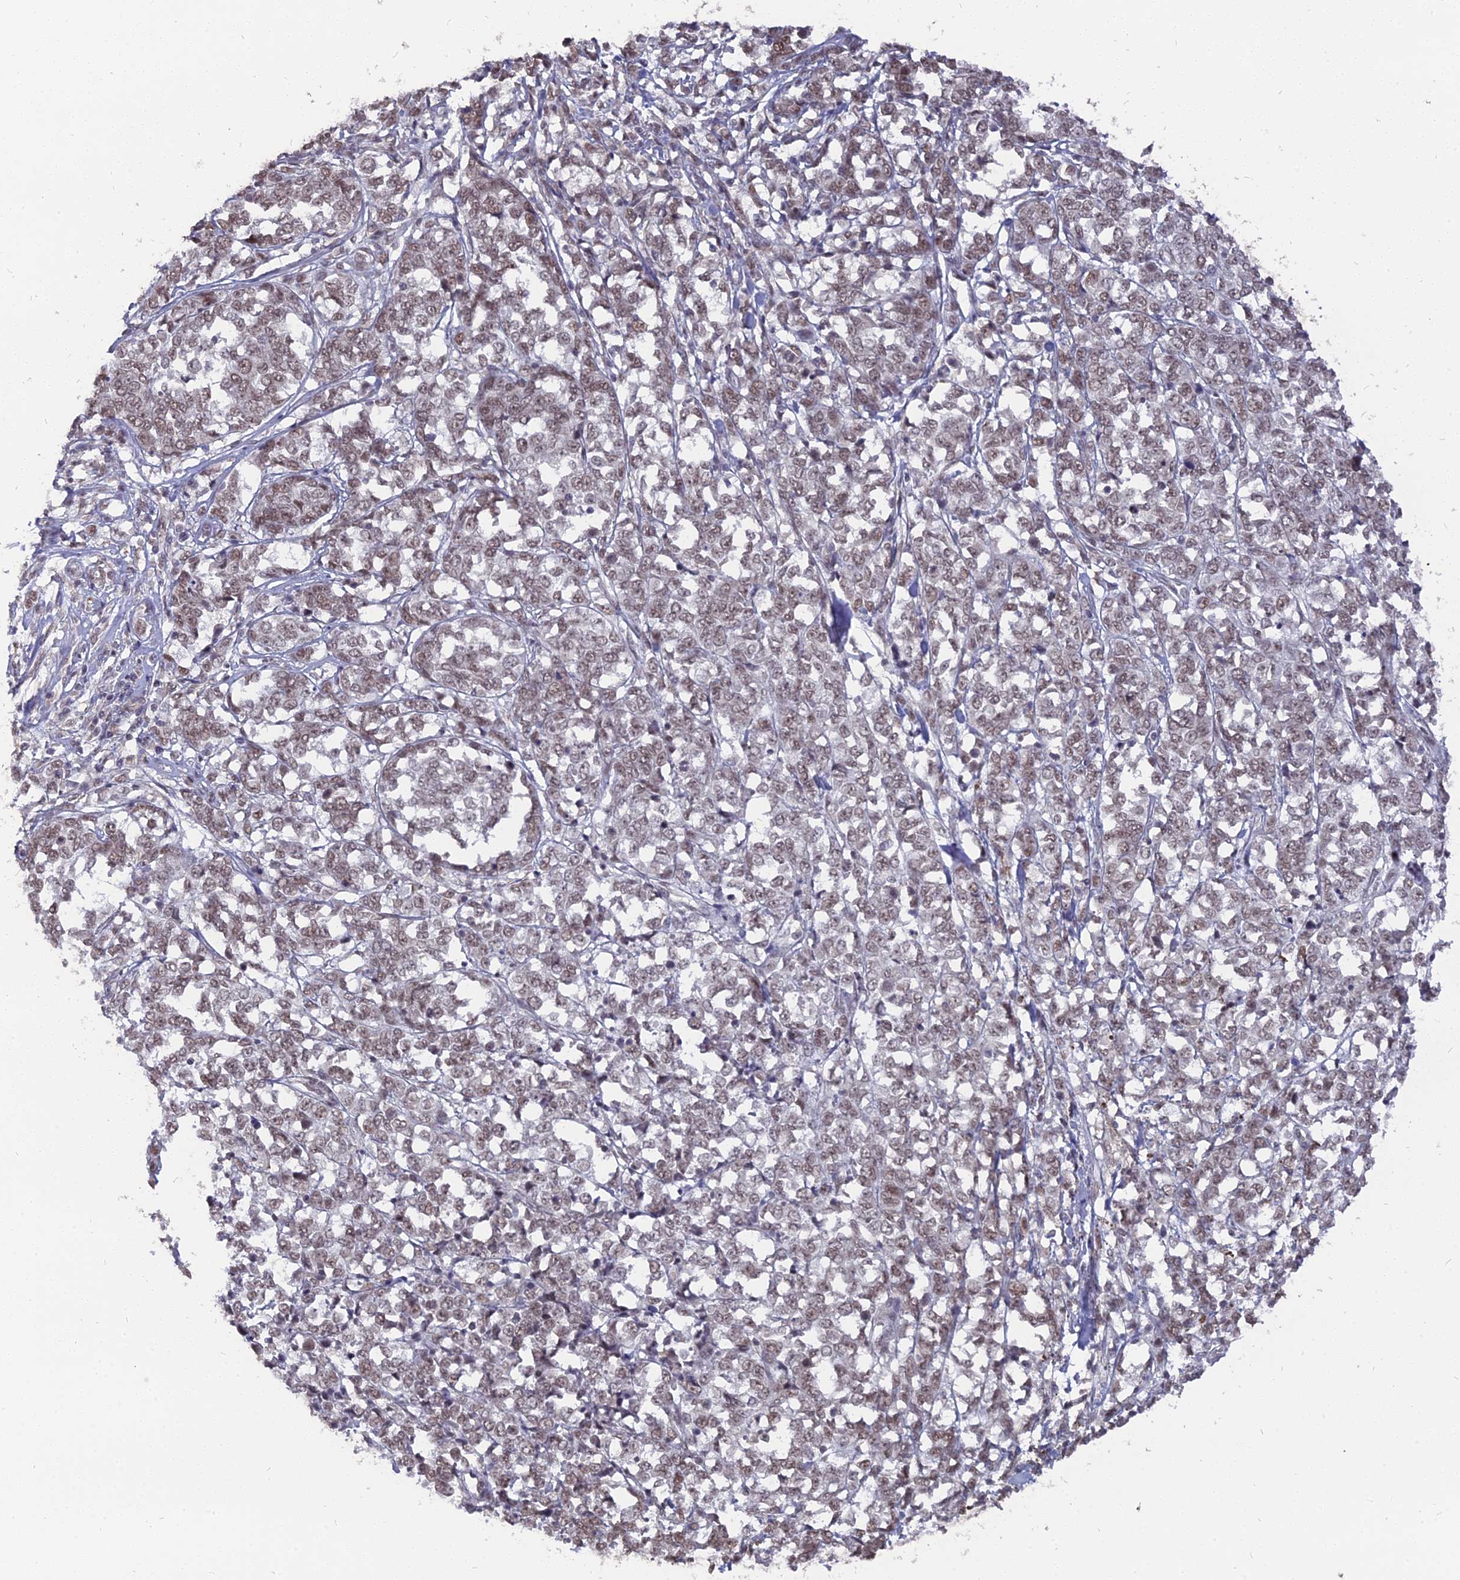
{"staining": {"intensity": "weak", "quantity": ">75%", "location": "nuclear"}, "tissue": "melanoma", "cell_type": "Tumor cells", "image_type": "cancer", "snomed": [{"axis": "morphology", "description": "Malignant melanoma, NOS"}, {"axis": "topography", "description": "Skin"}], "caption": "Immunohistochemical staining of malignant melanoma demonstrates low levels of weak nuclear protein staining in approximately >75% of tumor cells.", "gene": "NR1H3", "patient": {"sex": "female", "age": 72}}